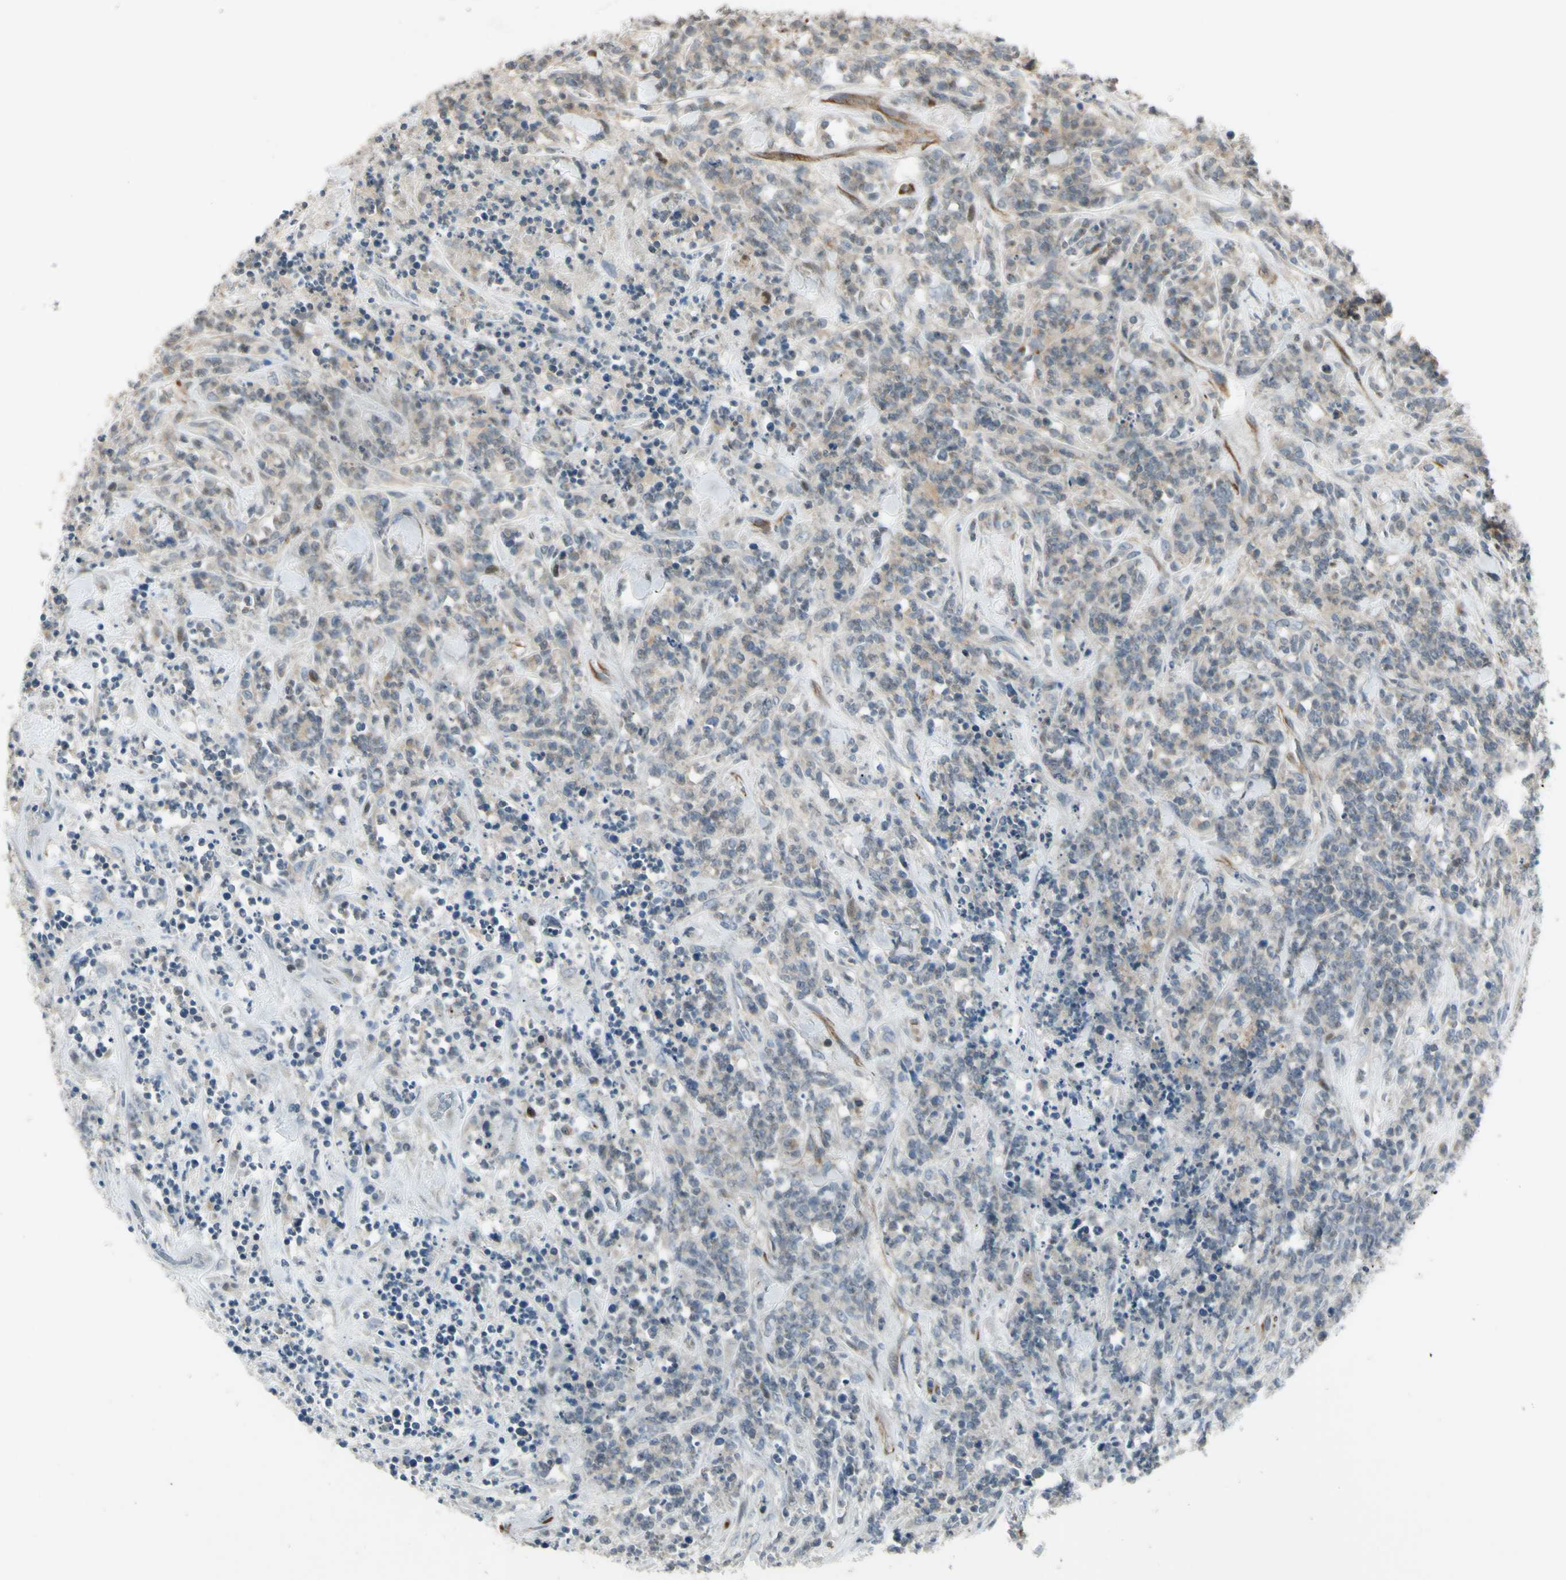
{"staining": {"intensity": "weak", "quantity": "25%-75%", "location": "cytoplasmic/membranous"}, "tissue": "lymphoma", "cell_type": "Tumor cells", "image_type": "cancer", "snomed": [{"axis": "morphology", "description": "Malignant lymphoma, non-Hodgkin's type, High grade"}, {"axis": "topography", "description": "Soft tissue"}], "caption": "Immunohistochemical staining of human lymphoma demonstrates low levels of weak cytoplasmic/membranous positivity in about 25%-75% of tumor cells.", "gene": "NDFIP1", "patient": {"sex": "male", "age": 18}}